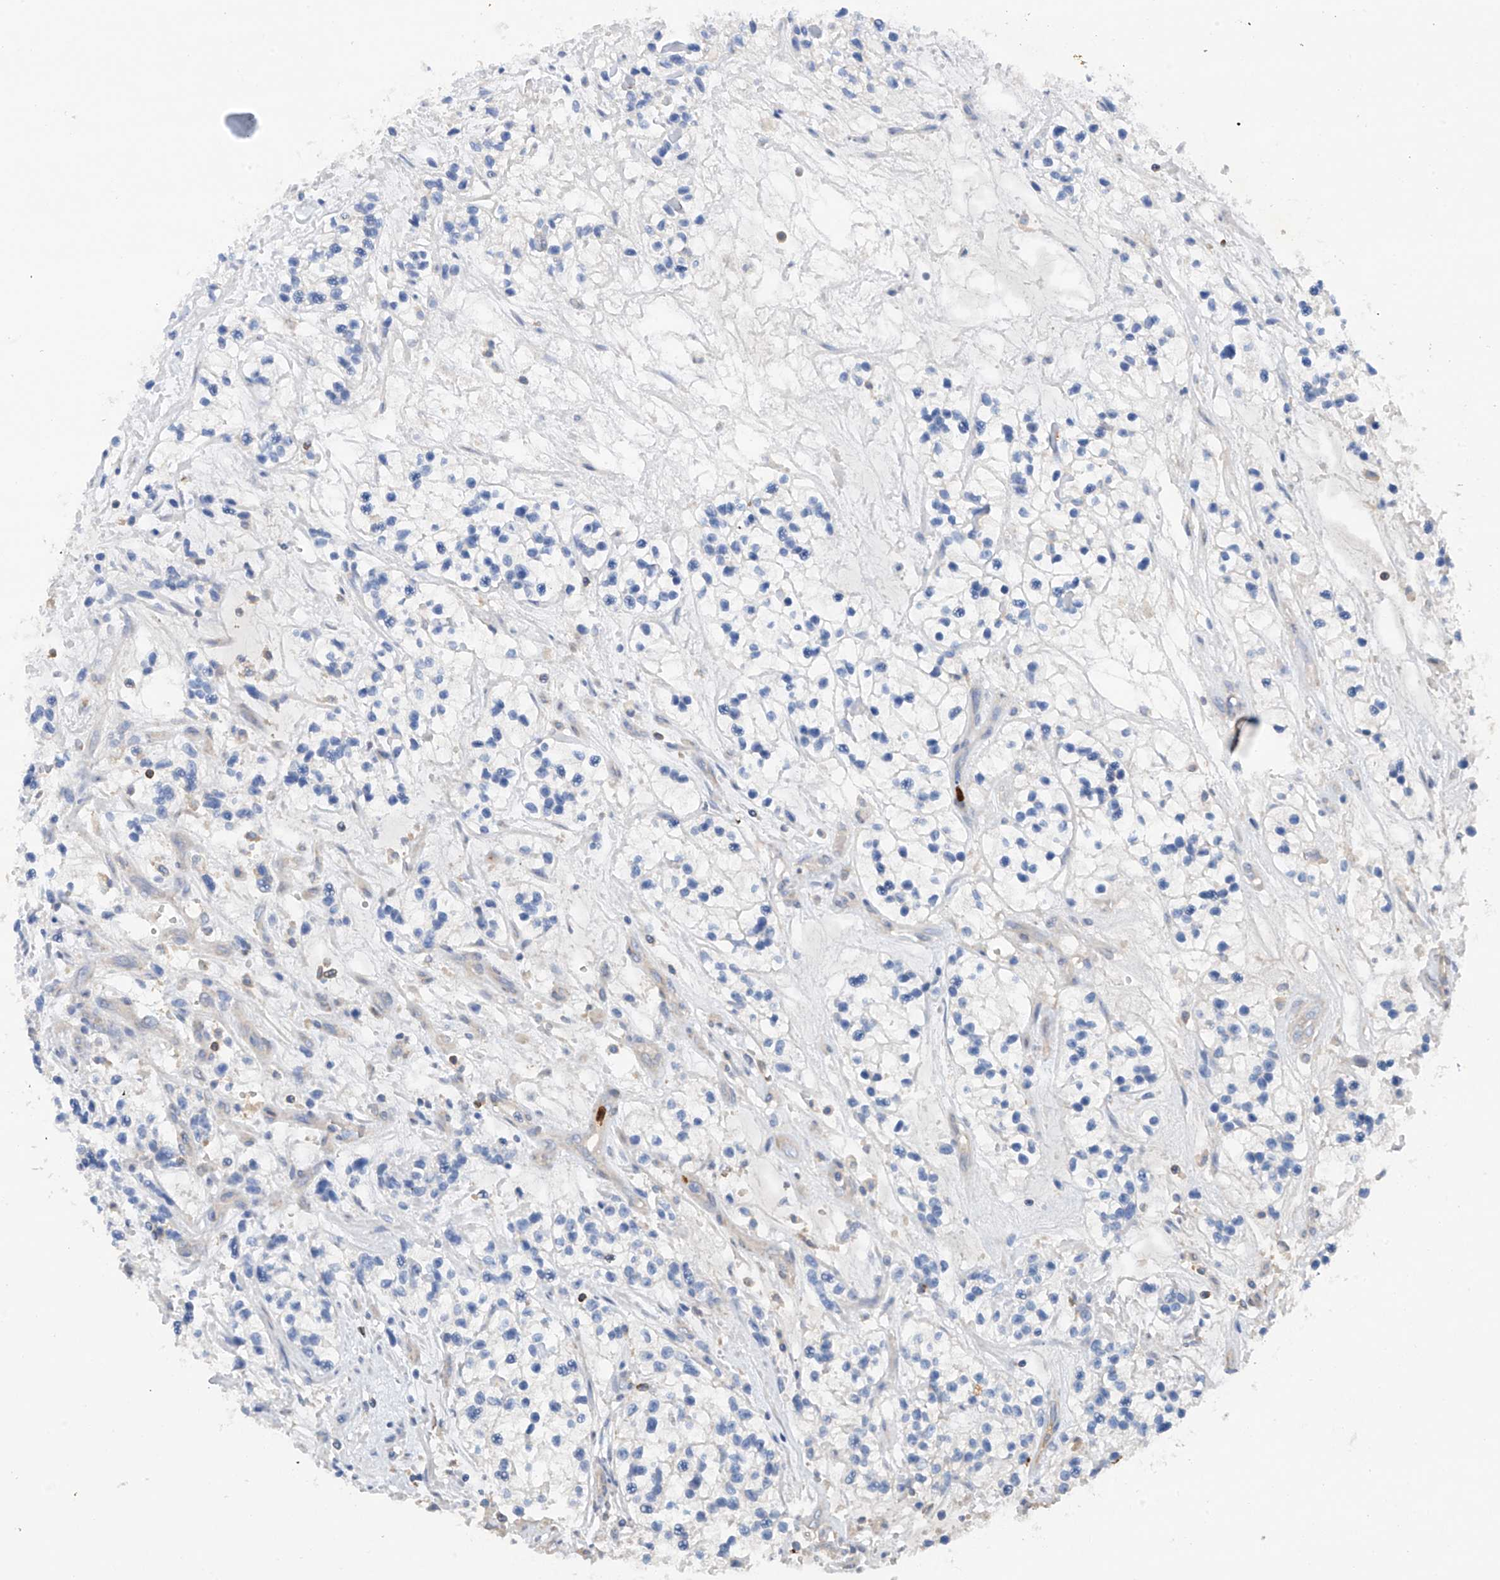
{"staining": {"intensity": "negative", "quantity": "none", "location": "none"}, "tissue": "renal cancer", "cell_type": "Tumor cells", "image_type": "cancer", "snomed": [{"axis": "morphology", "description": "Adenocarcinoma, NOS"}, {"axis": "topography", "description": "Kidney"}], "caption": "Human renal cancer (adenocarcinoma) stained for a protein using immunohistochemistry (IHC) reveals no expression in tumor cells.", "gene": "PHACTR2", "patient": {"sex": "female", "age": 57}}